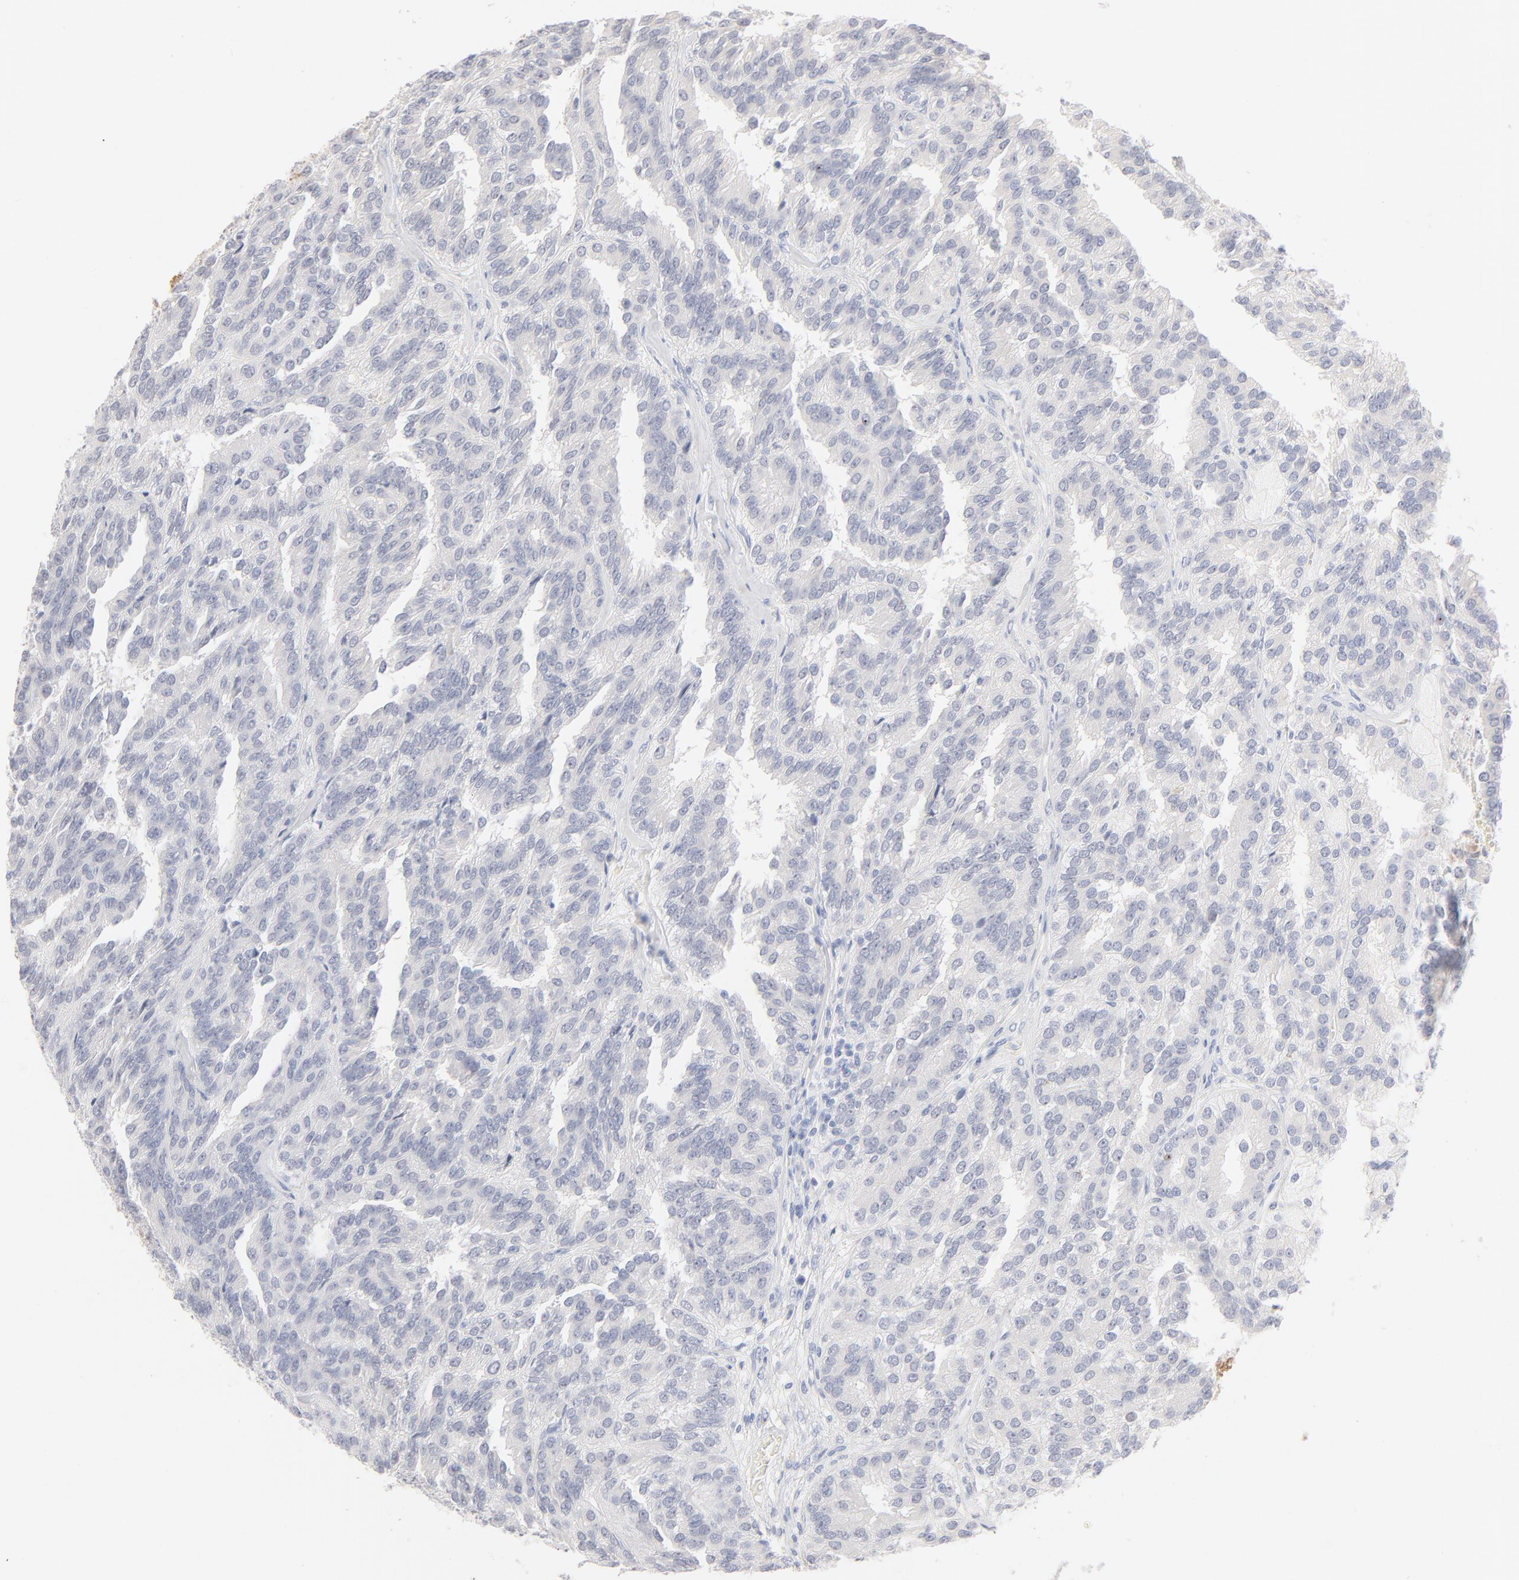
{"staining": {"intensity": "negative", "quantity": "none", "location": "none"}, "tissue": "renal cancer", "cell_type": "Tumor cells", "image_type": "cancer", "snomed": [{"axis": "morphology", "description": "Adenocarcinoma, NOS"}, {"axis": "topography", "description": "Kidney"}], "caption": "This is an immunohistochemistry histopathology image of human renal cancer. There is no positivity in tumor cells.", "gene": "ONECUT1", "patient": {"sex": "male", "age": 46}}